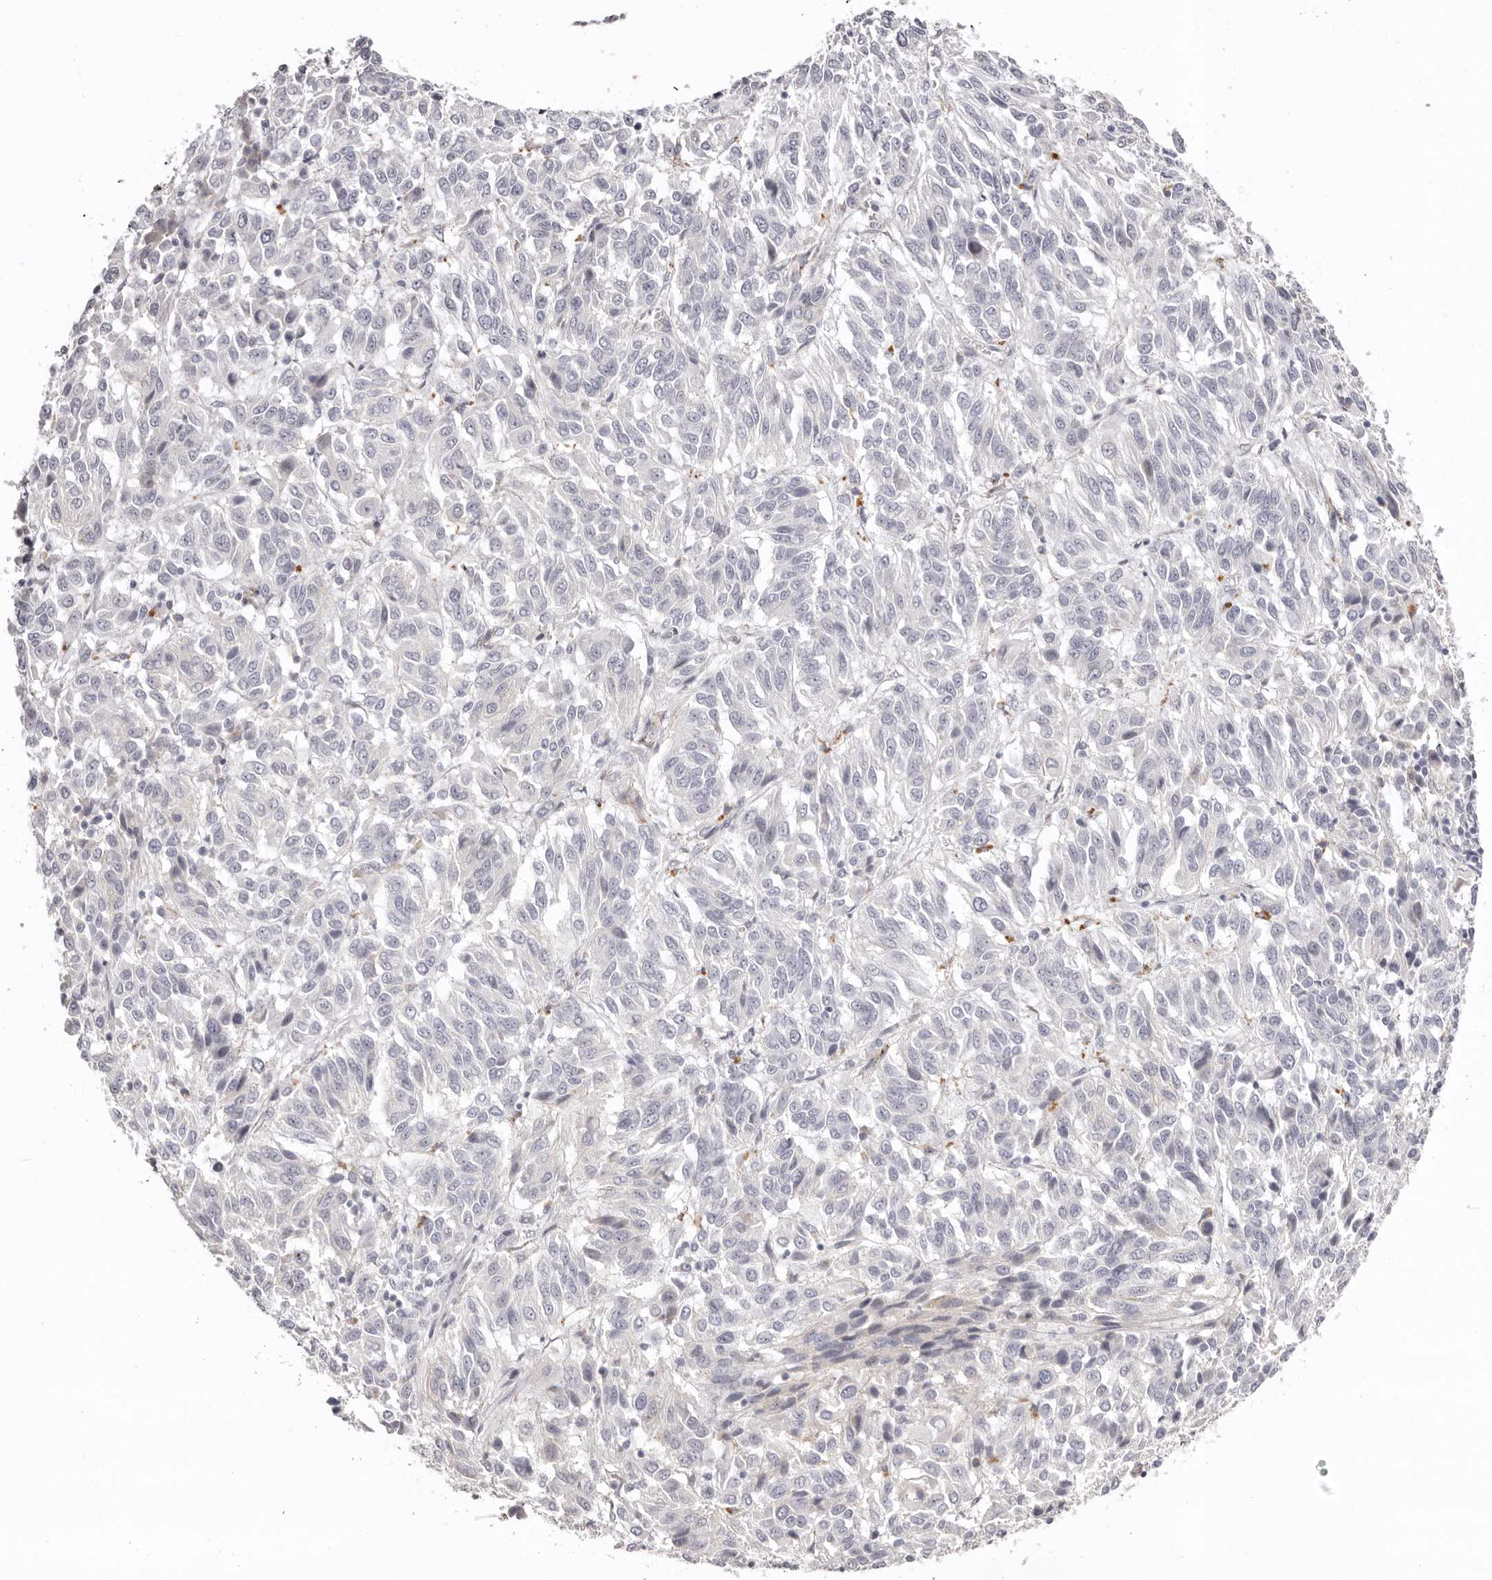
{"staining": {"intensity": "negative", "quantity": "none", "location": "none"}, "tissue": "melanoma", "cell_type": "Tumor cells", "image_type": "cancer", "snomed": [{"axis": "morphology", "description": "Malignant melanoma, Metastatic site"}, {"axis": "topography", "description": "Lung"}], "caption": "High power microscopy photomicrograph of an IHC photomicrograph of melanoma, revealing no significant staining in tumor cells.", "gene": "PCDHB6", "patient": {"sex": "male", "age": 64}}